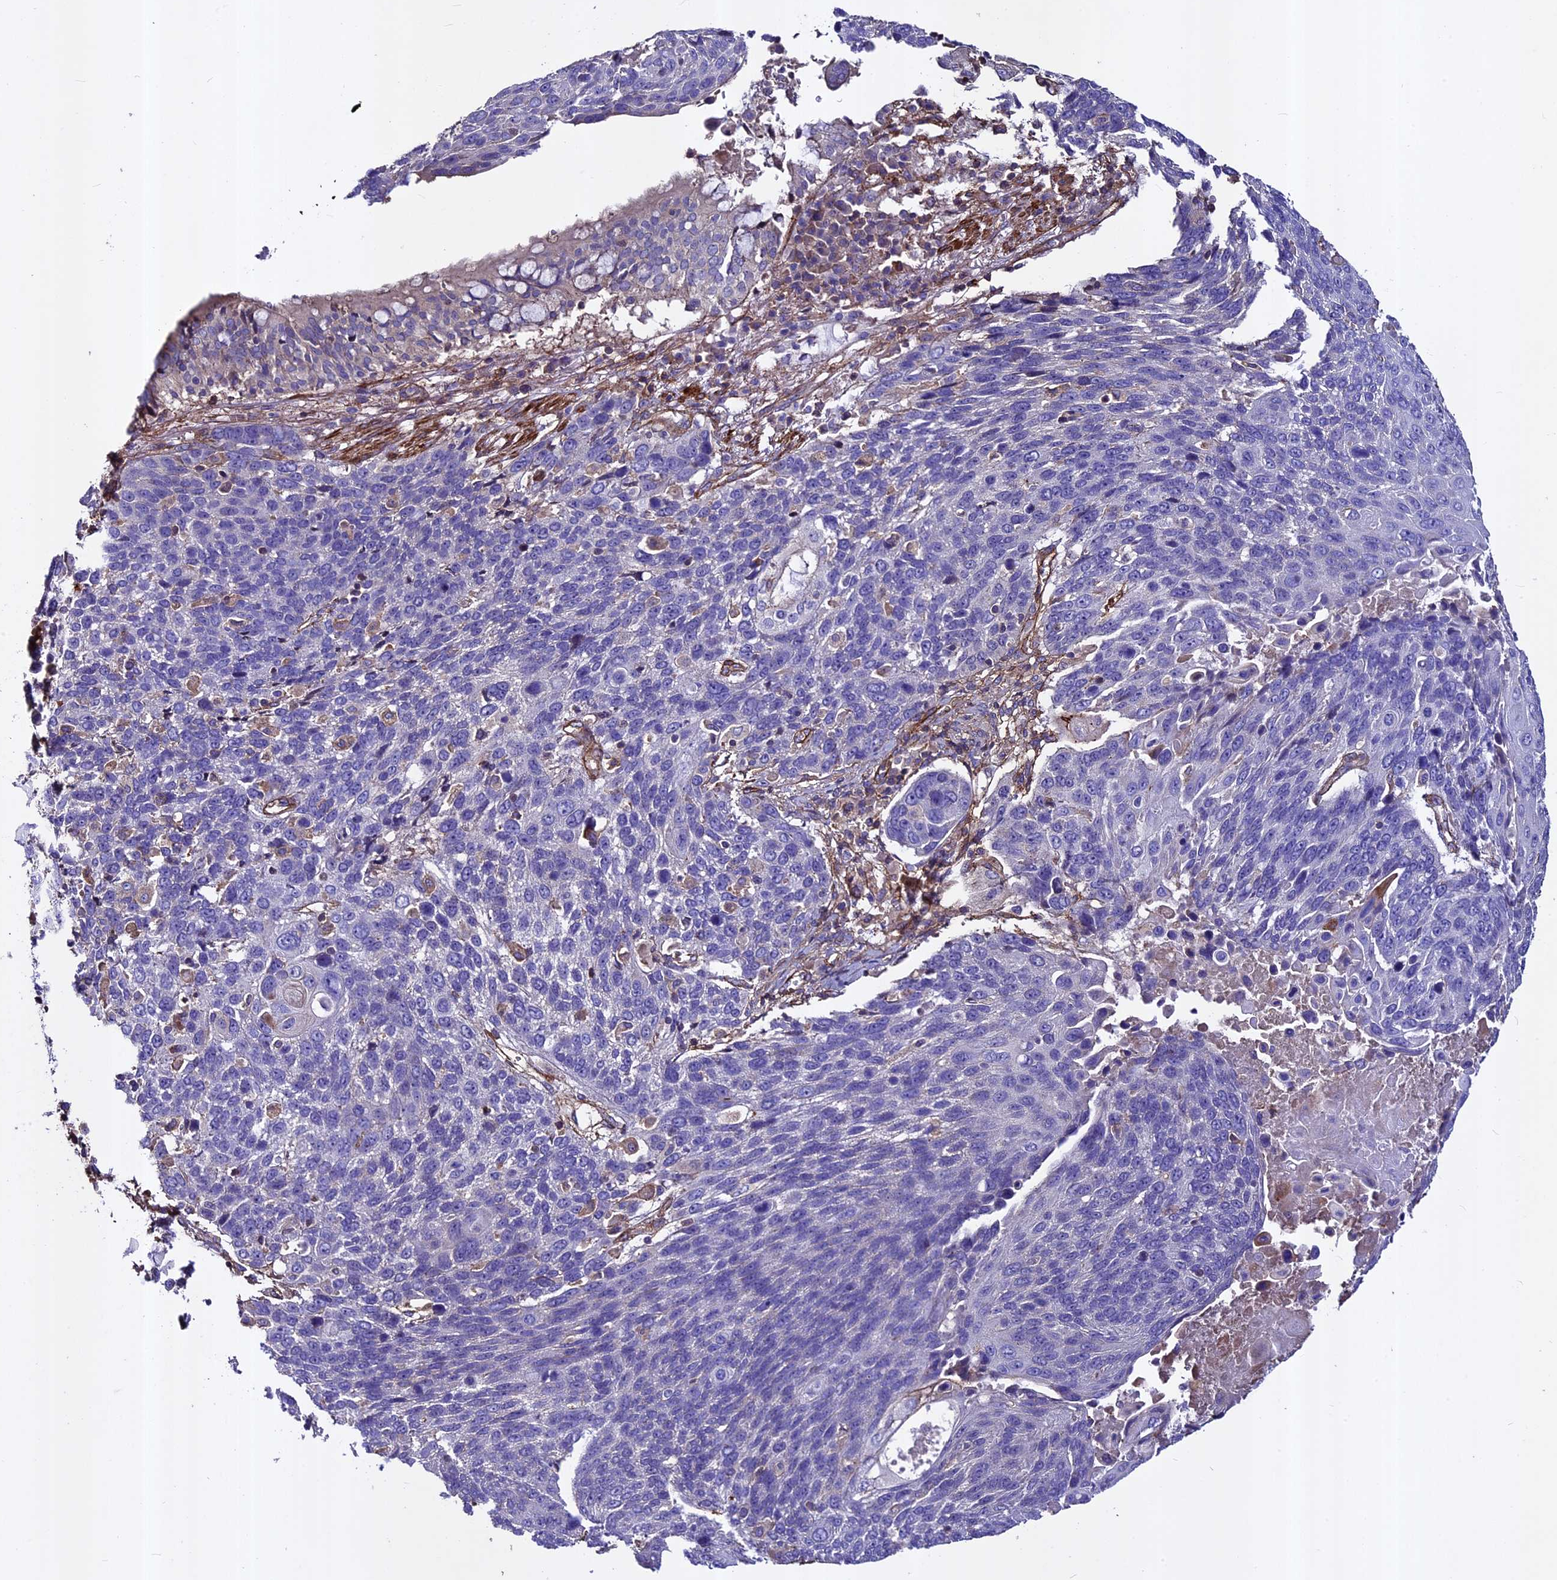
{"staining": {"intensity": "negative", "quantity": "none", "location": "none"}, "tissue": "lung cancer", "cell_type": "Tumor cells", "image_type": "cancer", "snomed": [{"axis": "morphology", "description": "Squamous cell carcinoma, NOS"}, {"axis": "topography", "description": "Lung"}], "caption": "Immunohistochemical staining of human lung squamous cell carcinoma displays no significant expression in tumor cells.", "gene": "EVA1B", "patient": {"sex": "male", "age": 66}}